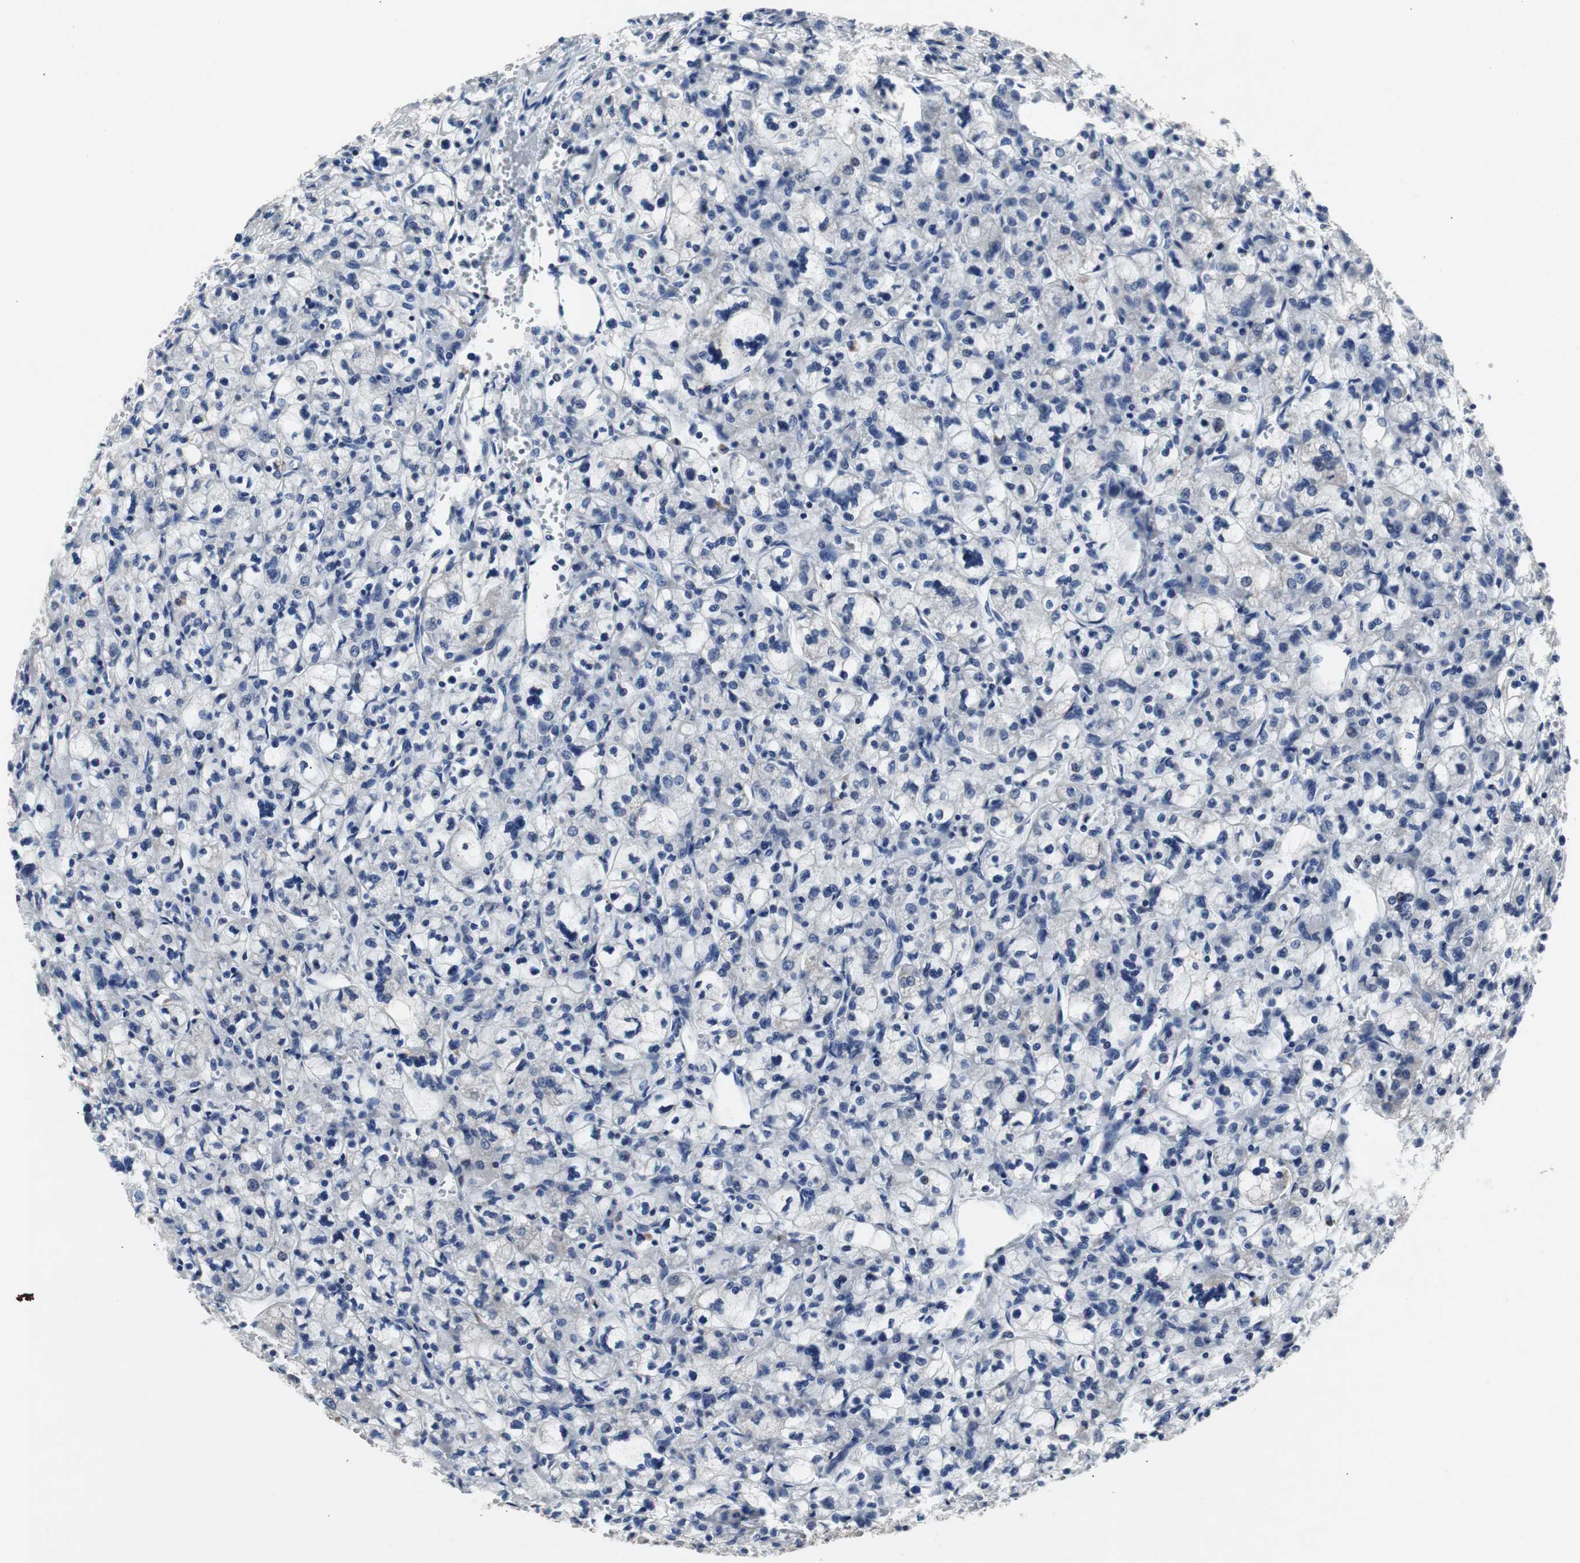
{"staining": {"intensity": "negative", "quantity": "none", "location": "none"}, "tissue": "renal cancer", "cell_type": "Tumor cells", "image_type": "cancer", "snomed": [{"axis": "morphology", "description": "Adenocarcinoma, NOS"}, {"axis": "topography", "description": "Kidney"}], "caption": "Tumor cells show no significant positivity in renal cancer (adenocarcinoma).", "gene": "RBM47", "patient": {"sex": "female", "age": 83}}